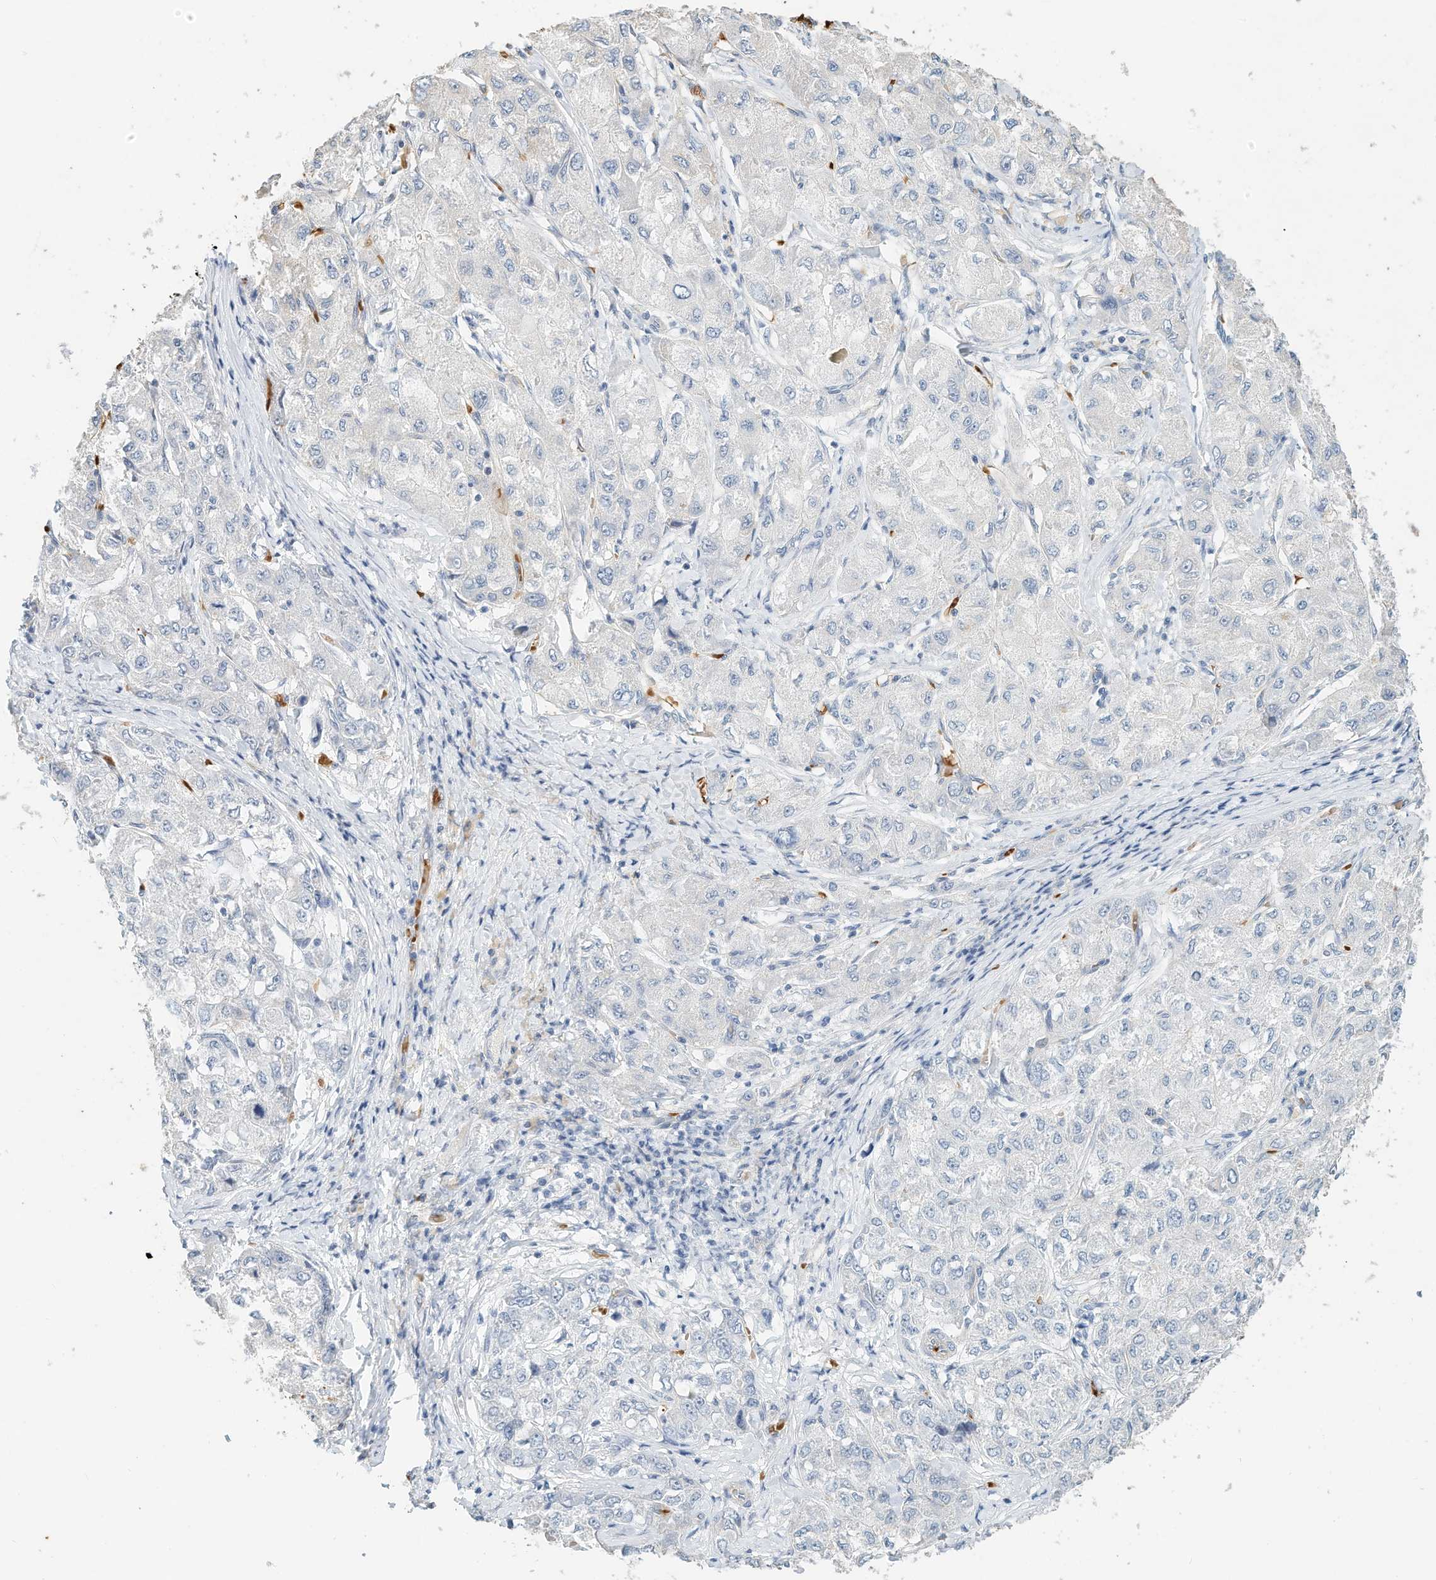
{"staining": {"intensity": "negative", "quantity": "none", "location": "none"}, "tissue": "liver cancer", "cell_type": "Tumor cells", "image_type": "cancer", "snomed": [{"axis": "morphology", "description": "Carcinoma, Hepatocellular, NOS"}, {"axis": "topography", "description": "Liver"}], "caption": "Immunohistochemistry of hepatocellular carcinoma (liver) exhibits no positivity in tumor cells.", "gene": "RCAN3", "patient": {"sex": "male", "age": 80}}